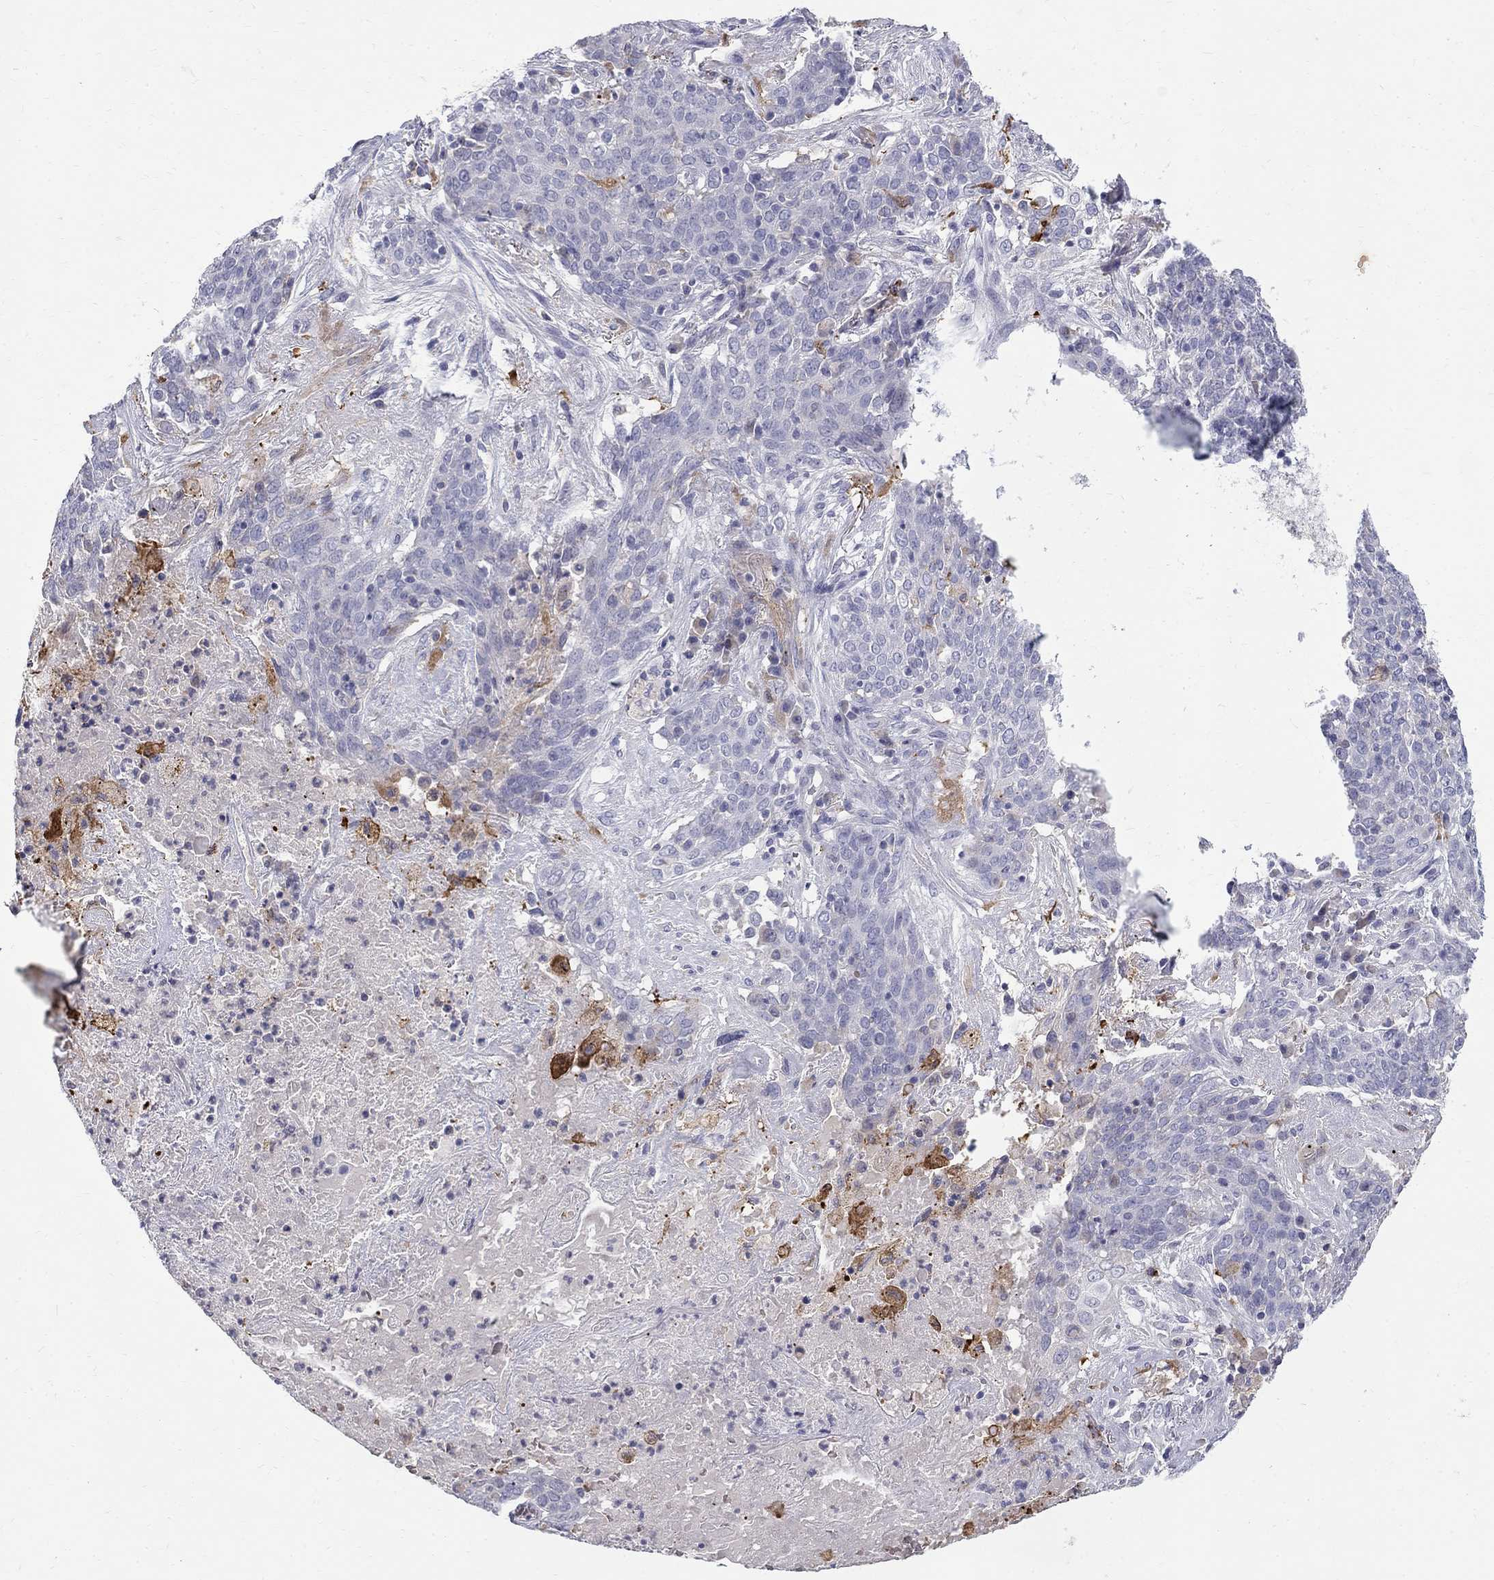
{"staining": {"intensity": "negative", "quantity": "none", "location": "none"}, "tissue": "lung cancer", "cell_type": "Tumor cells", "image_type": "cancer", "snomed": [{"axis": "morphology", "description": "Squamous cell carcinoma, NOS"}, {"axis": "topography", "description": "Lung"}], "caption": "This histopathology image is of lung cancer (squamous cell carcinoma) stained with immunohistochemistry (IHC) to label a protein in brown with the nuclei are counter-stained blue. There is no positivity in tumor cells.", "gene": "AGER", "patient": {"sex": "male", "age": 82}}